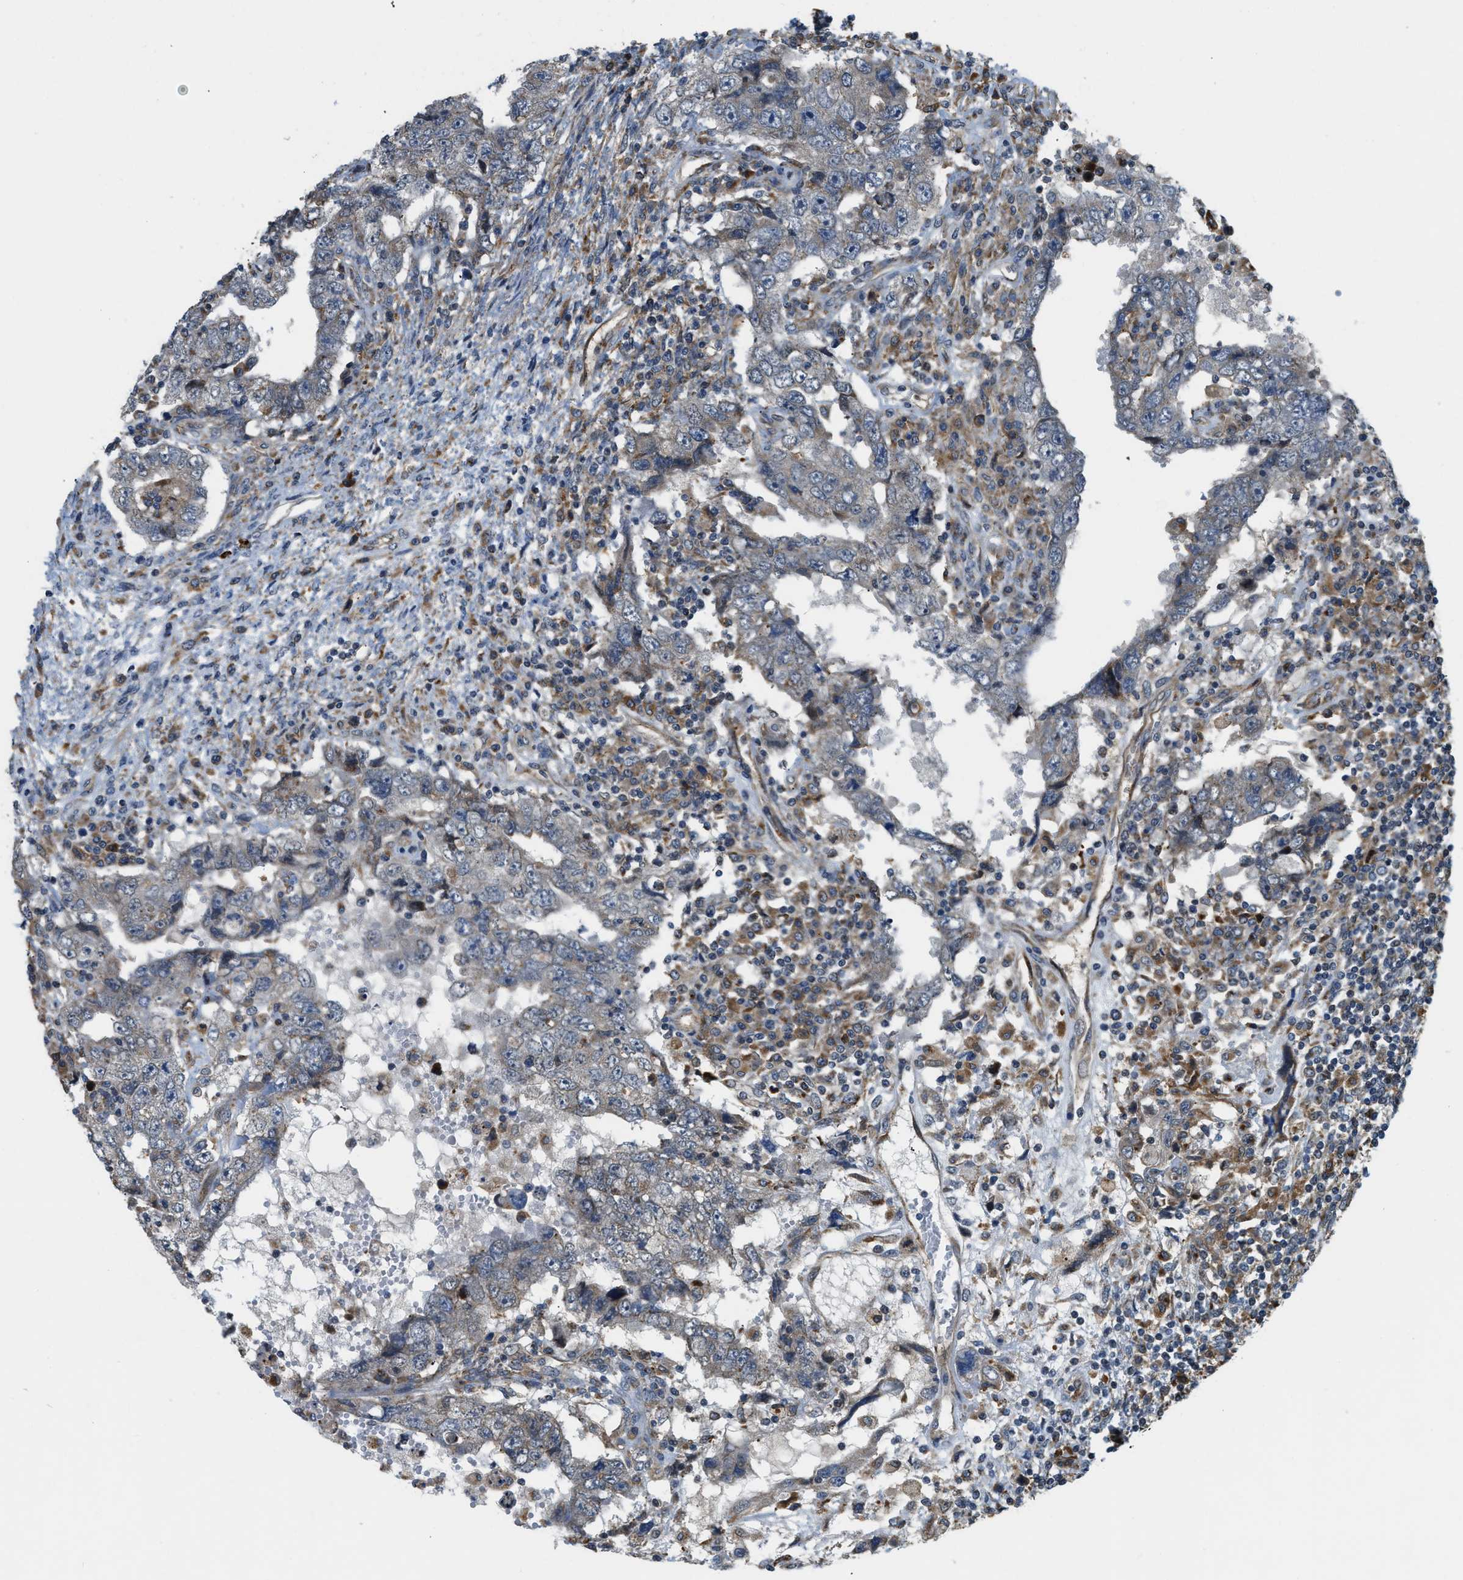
{"staining": {"intensity": "negative", "quantity": "none", "location": "none"}, "tissue": "testis cancer", "cell_type": "Tumor cells", "image_type": "cancer", "snomed": [{"axis": "morphology", "description": "Carcinoma, Embryonal, NOS"}, {"axis": "topography", "description": "Testis"}], "caption": "Testis cancer (embryonal carcinoma) was stained to show a protein in brown. There is no significant expression in tumor cells.", "gene": "STARD3NL", "patient": {"sex": "male", "age": 26}}